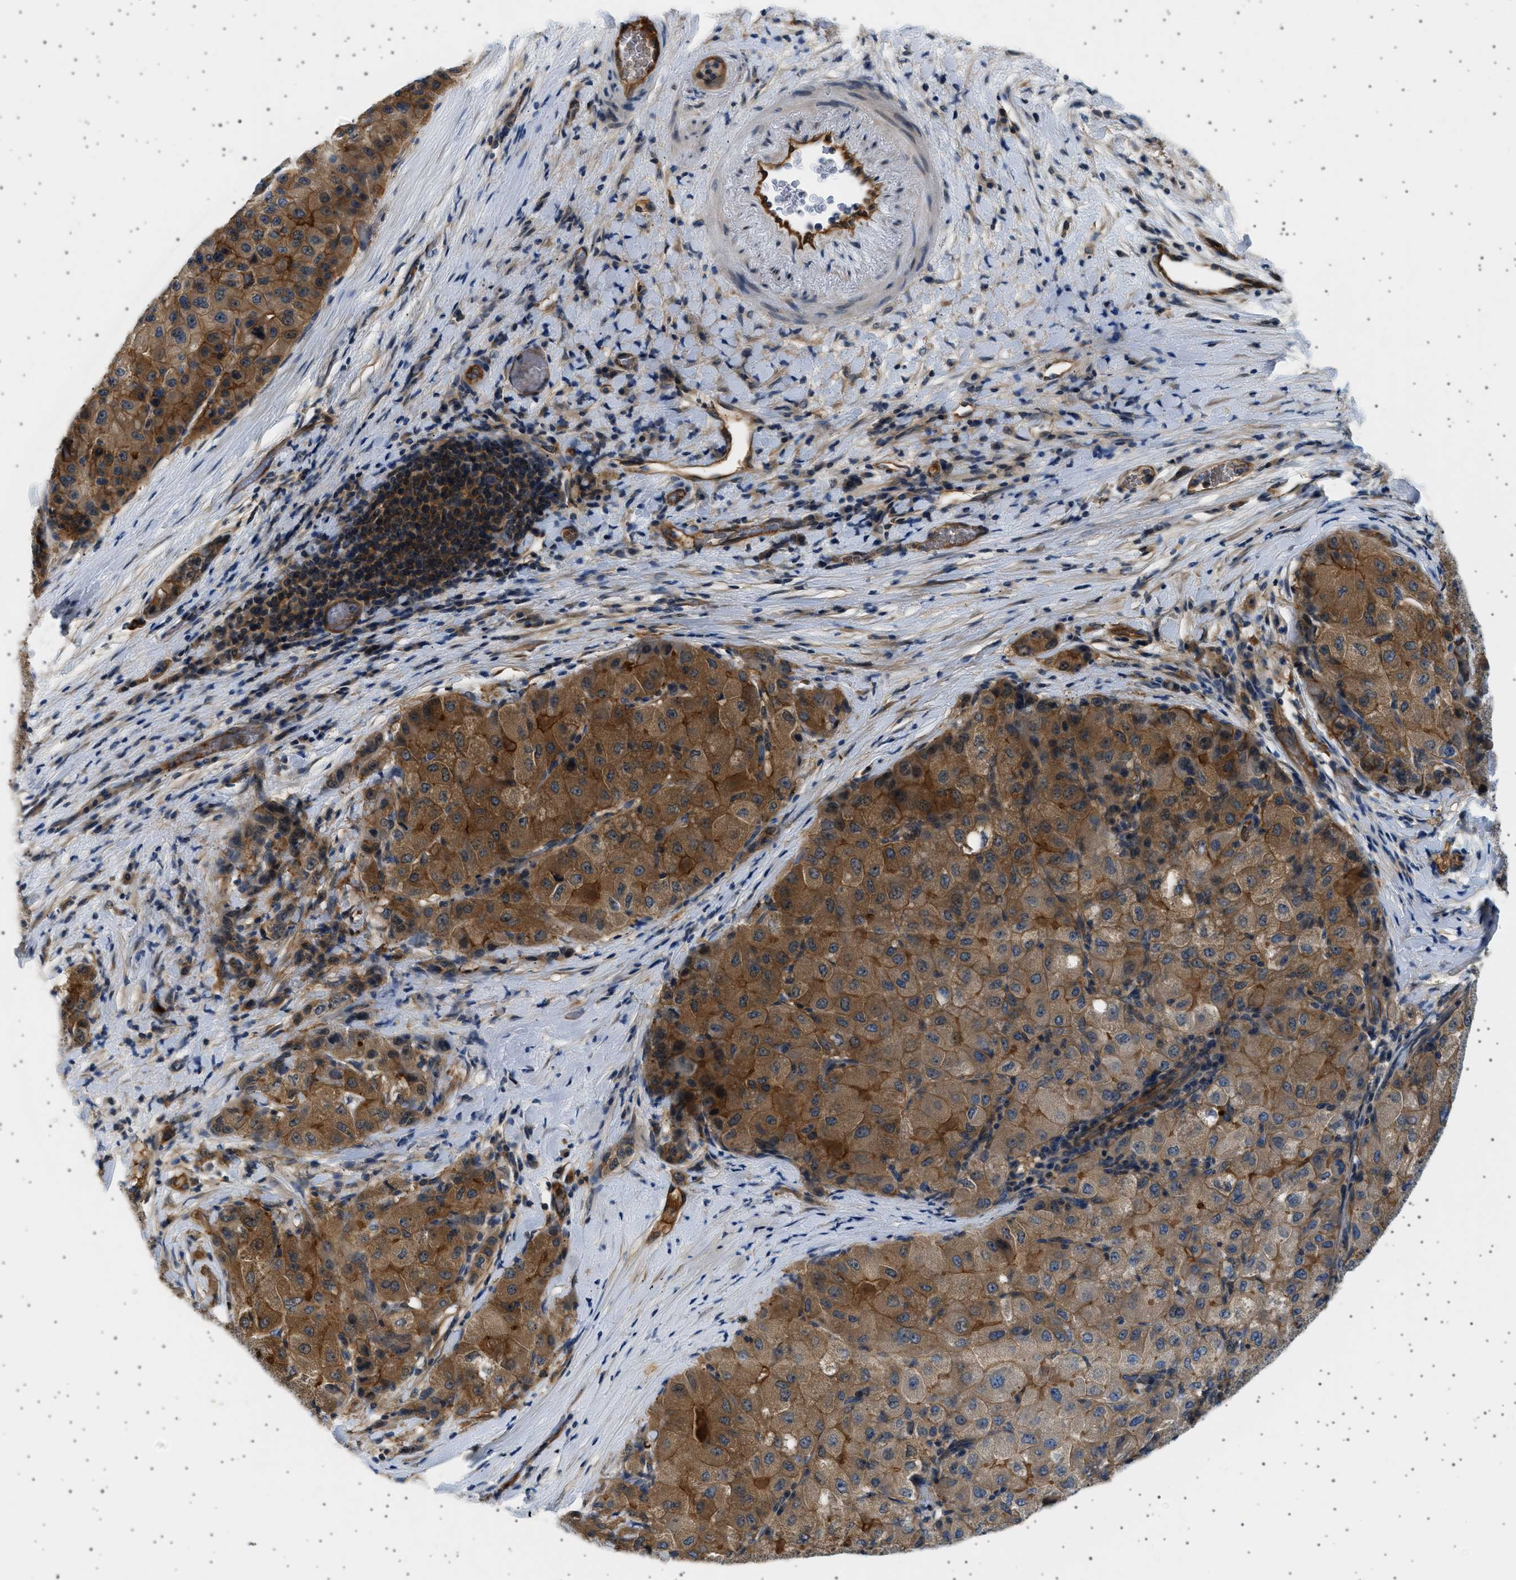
{"staining": {"intensity": "moderate", "quantity": ">75%", "location": "cytoplasmic/membranous"}, "tissue": "liver cancer", "cell_type": "Tumor cells", "image_type": "cancer", "snomed": [{"axis": "morphology", "description": "Carcinoma, Hepatocellular, NOS"}, {"axis": "topography", "description": "Liver"}], "caption": "This is a histology image of immunohistochemistry (IHC) staining of liver cancer, which shows moderate staining in the cytoplasmic/membranous of tumor cells.", "gene": "PLPP6", "patient": {"sex": "male", "age": 80}}